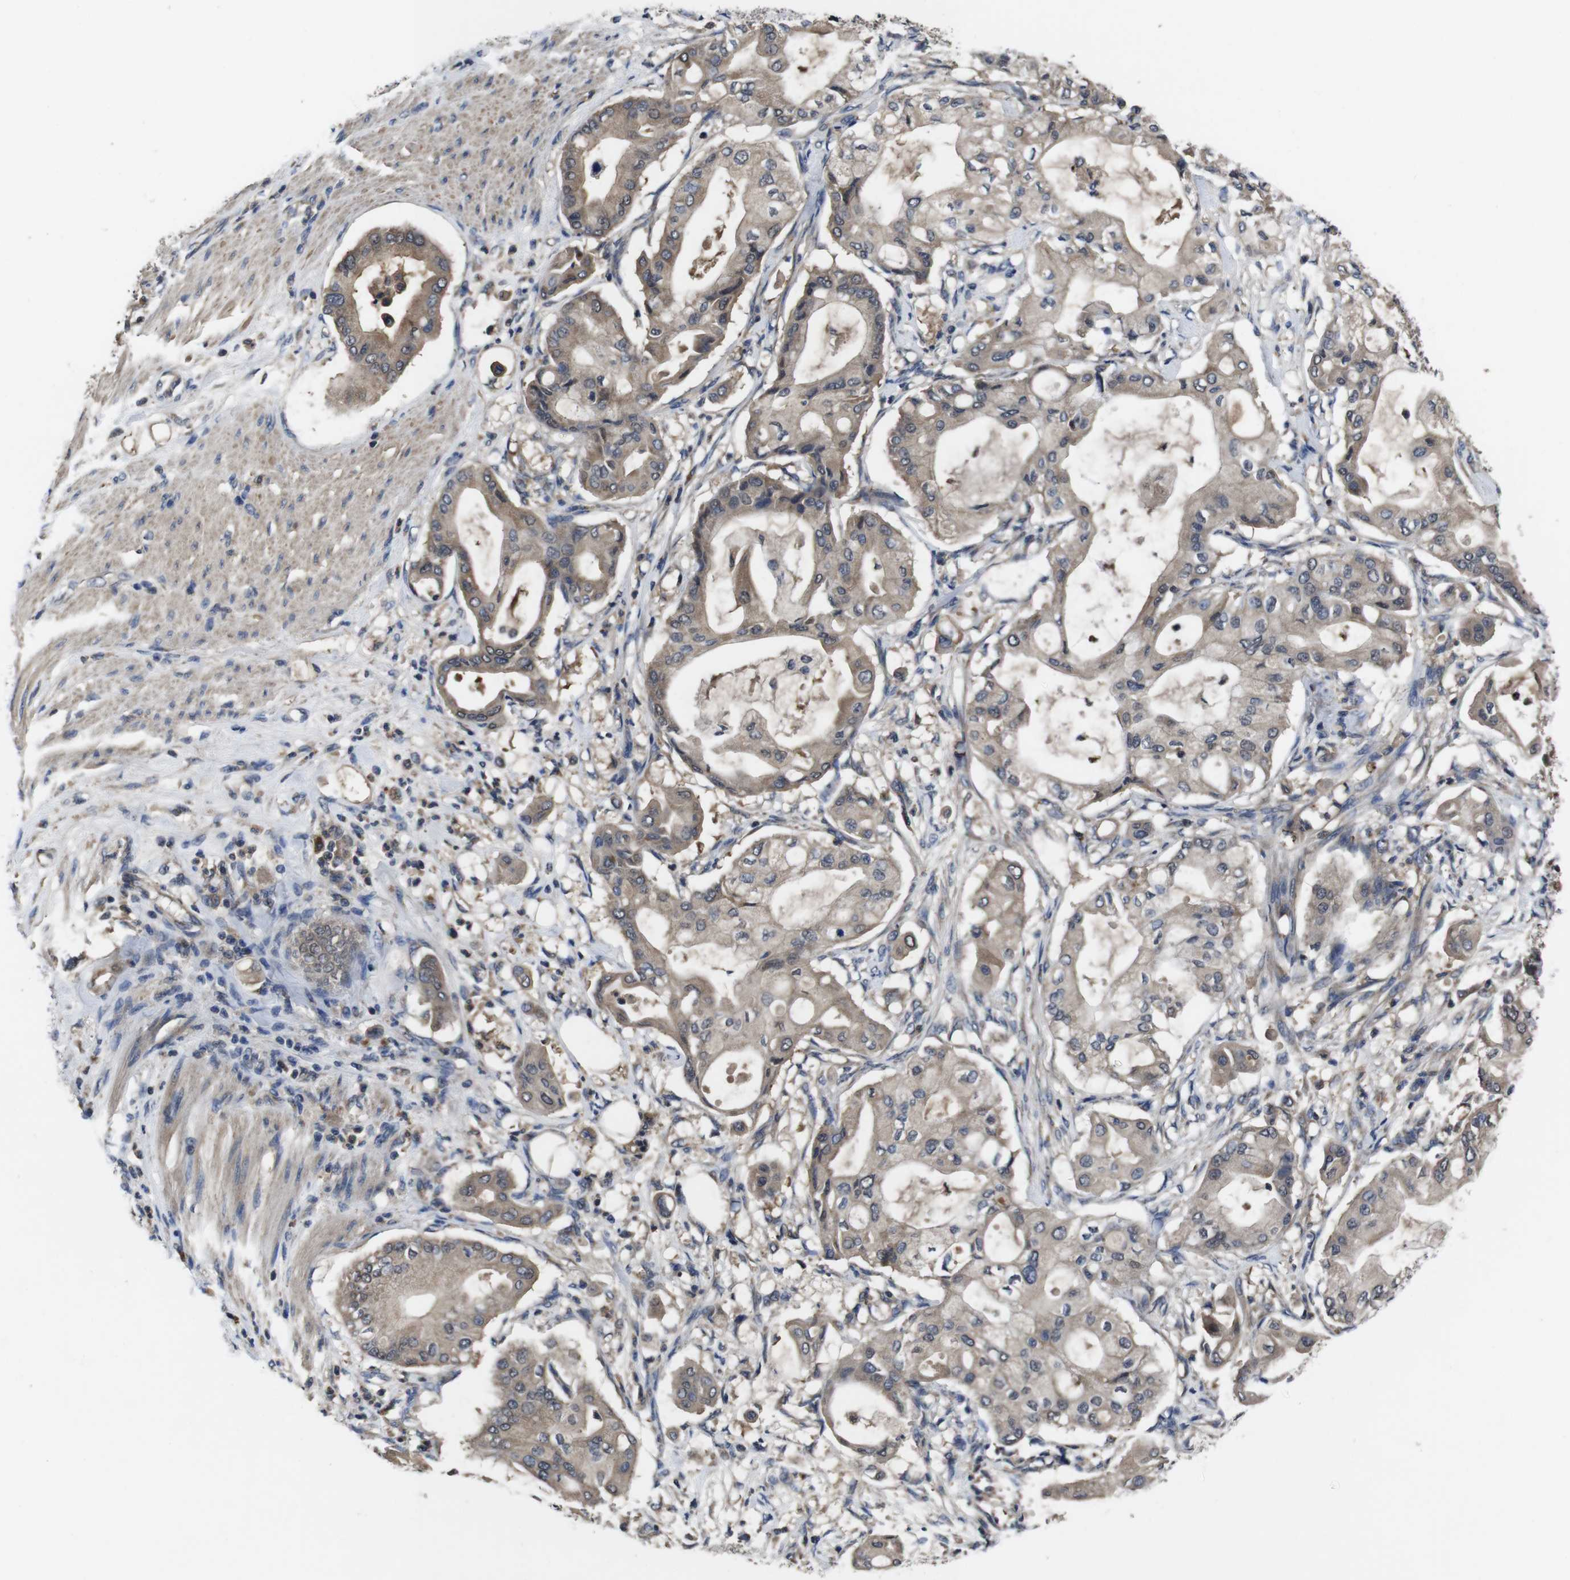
{"staining": {"intensity": "weak", "quantity": ">75%", "location": "cytoplasmic/membranous"}, "tissue": "pancreatic cancer", "cell_type": "Tumor cells", "image_type": "cancer", "snomed": [{"axis": "morphology", "description": "Adenocarcinoma, NOS"}, {"axis": "morphology", "description": "Adenocarcinoma, metastatic, NOS"}, {"axis": "topography", "description": "Lymph node"}, {"axis": "topography", "description": "Pancreas"}, {"axis": "topography", "description": "Duodenum"}], "caption": "The photomicrograph shows immunohistochemical staining of metastatic adenocarcinoma (pancreatic). There is weak cytoplasmic/membranous positivity is identified in approximately >75% of tumor cells.", "gene": "CXCL11", "patient": {"sex": "female", "age": 64}}